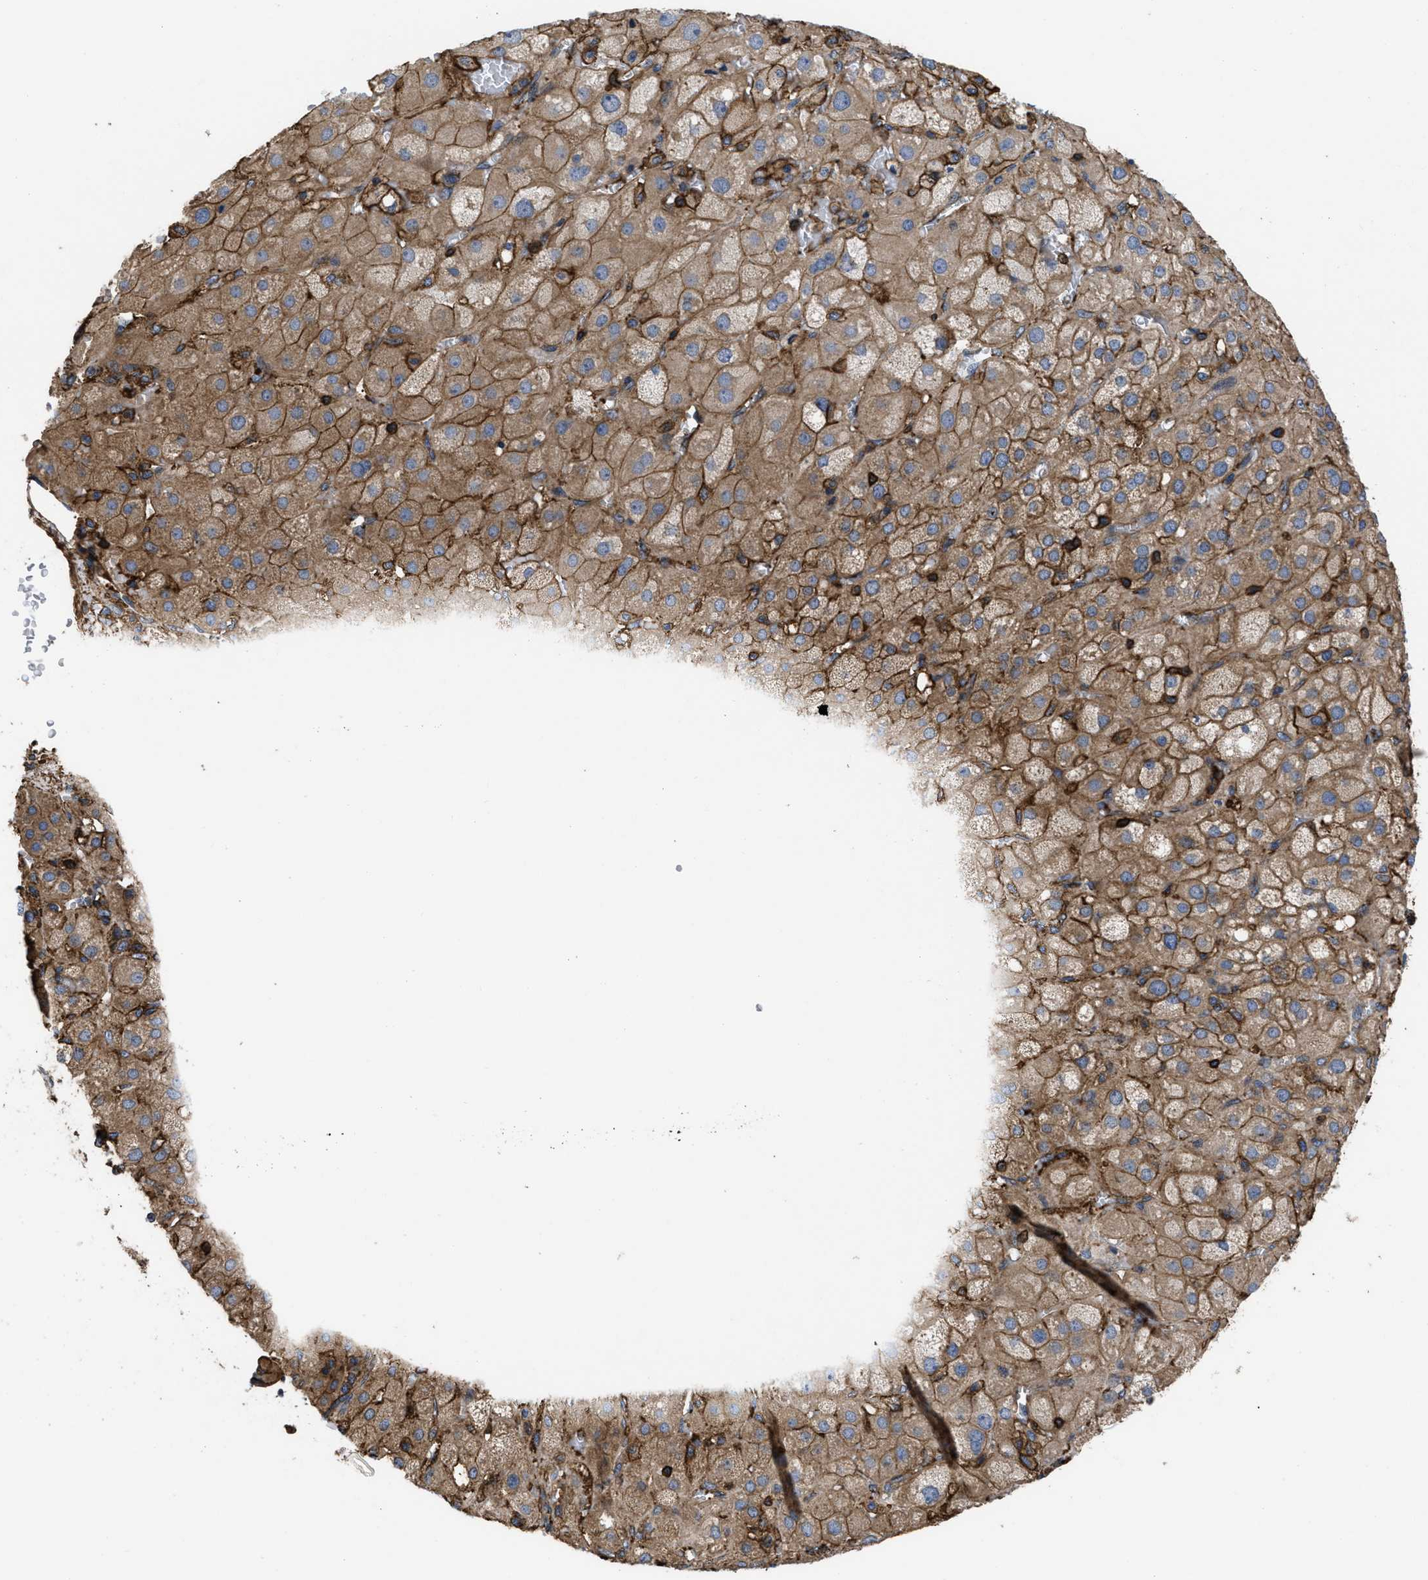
{"staining": {"intensity": "moderate", "quantity": ">75%", "location": "cytoplasmic/membranous"}, "tissue": "adrenal gland", "cell_type": "Glandular cells", "image_type": "normal", "snomed": [{"axis": "morphology", "description": "Normal tissue, NOS"}, {"axis": "topography", "description": "Adrenal gland"}], "caption": "Adrenal gland stained for a protein exhibits moderate cytoplasmic/membranous positivity in glandular cells. Nuclei are stained in blue.", "gene": "SCUBE2", "patient": {"sex": "female", "age": 47}}